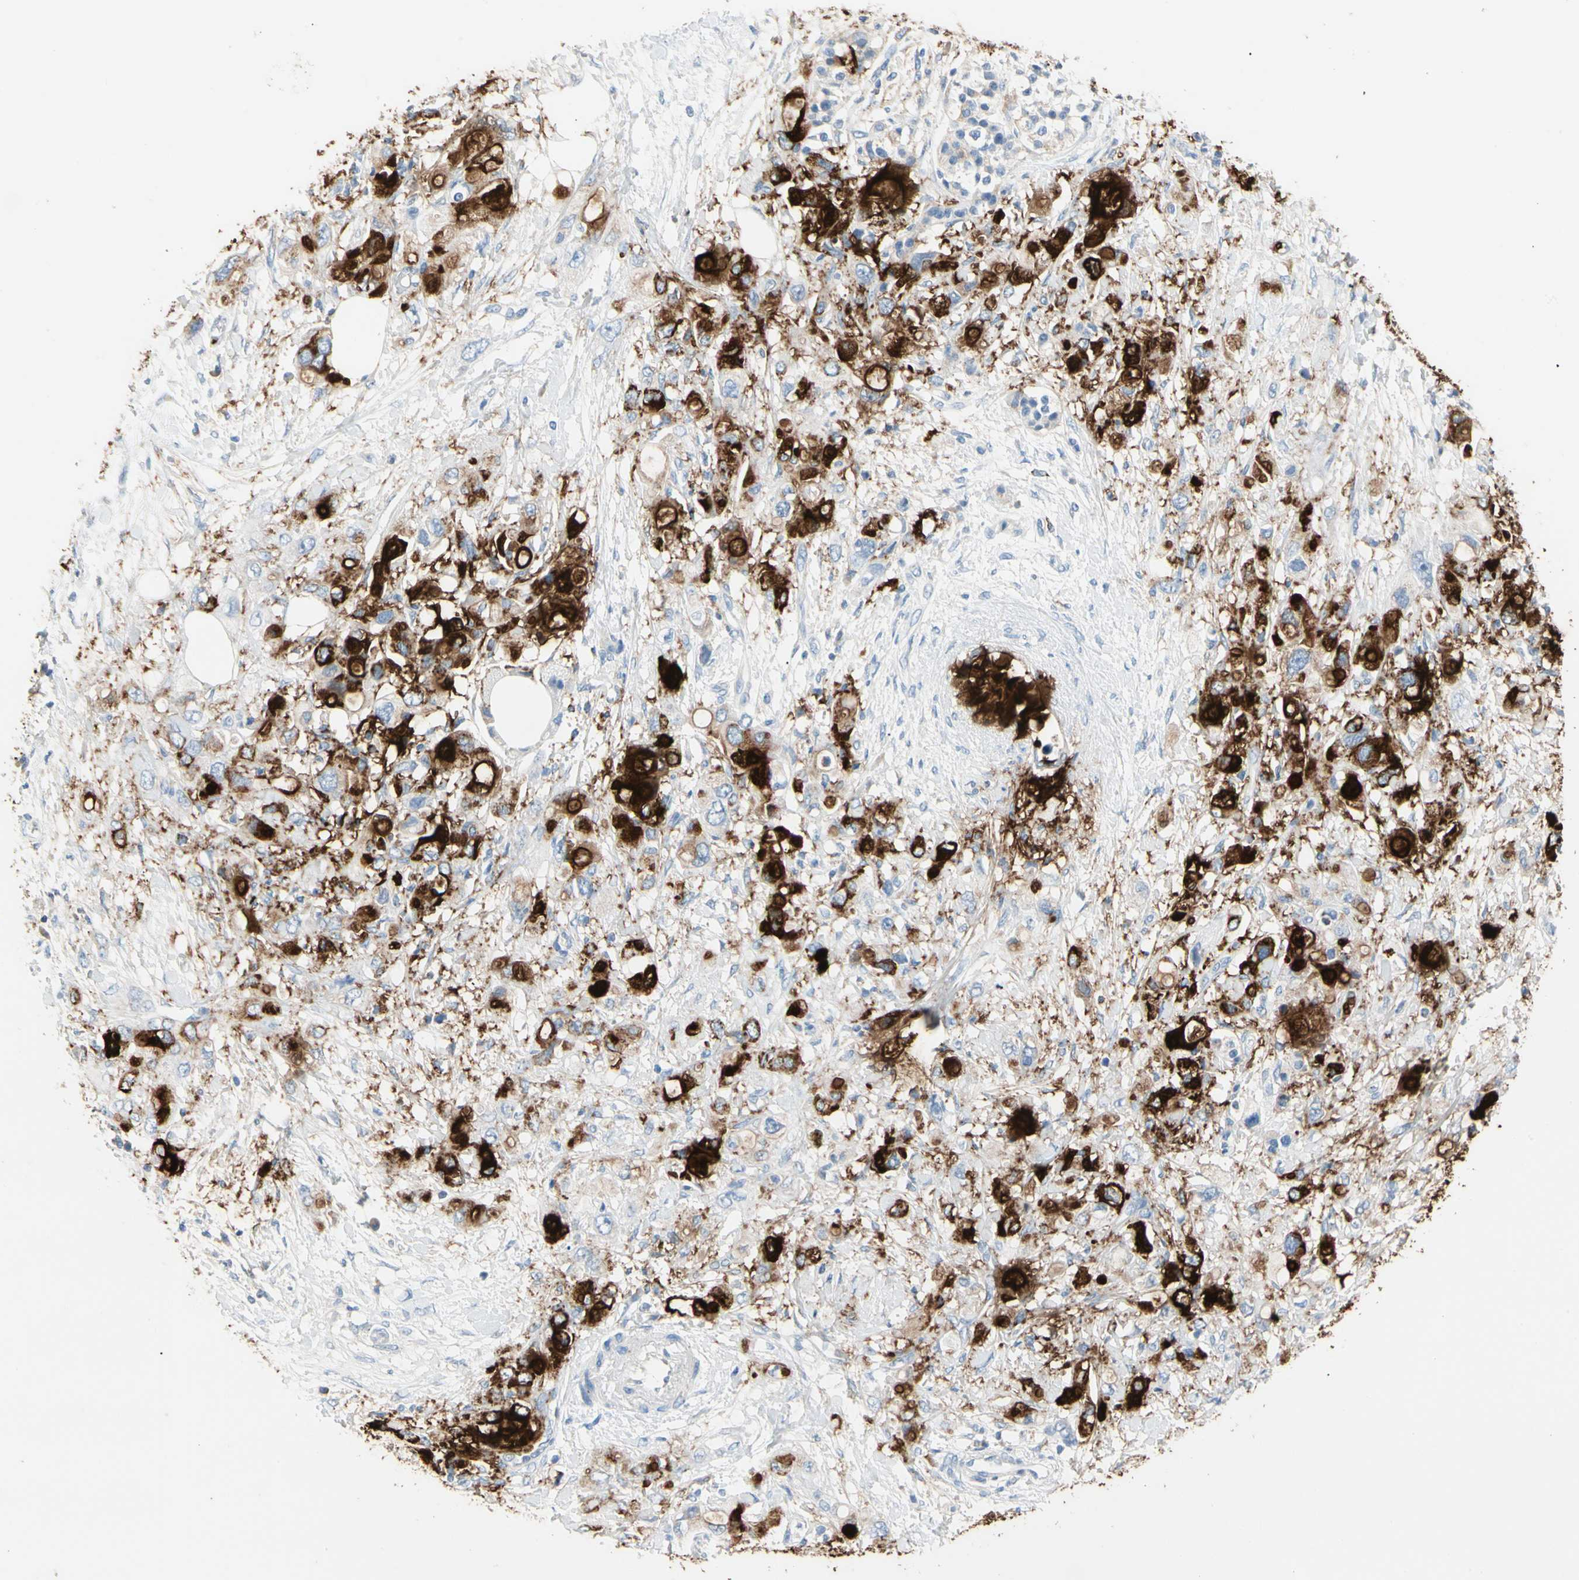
{"staining": {"intensity": "strong", "quantity": "25%-75%", "location": "cytoplasmic/membranous"}, "tissue": "pancreatic cancer", "cell_type": "Tumor cells", "image_type": "cancer", "snomed": [{"axis": "morphology", "description": "Adenocarcinoma, NOS"}, {"axis": "topography", "description": "Pancreas"}], "caption": "Pancreatic cancer stained with a brown dye shows strong cytoplasmic/membranous positive expression in approximately 25%-75% of tumor cells.", "gene": "CLEC4A", "patient": {"sex": "female", "age": 56}}